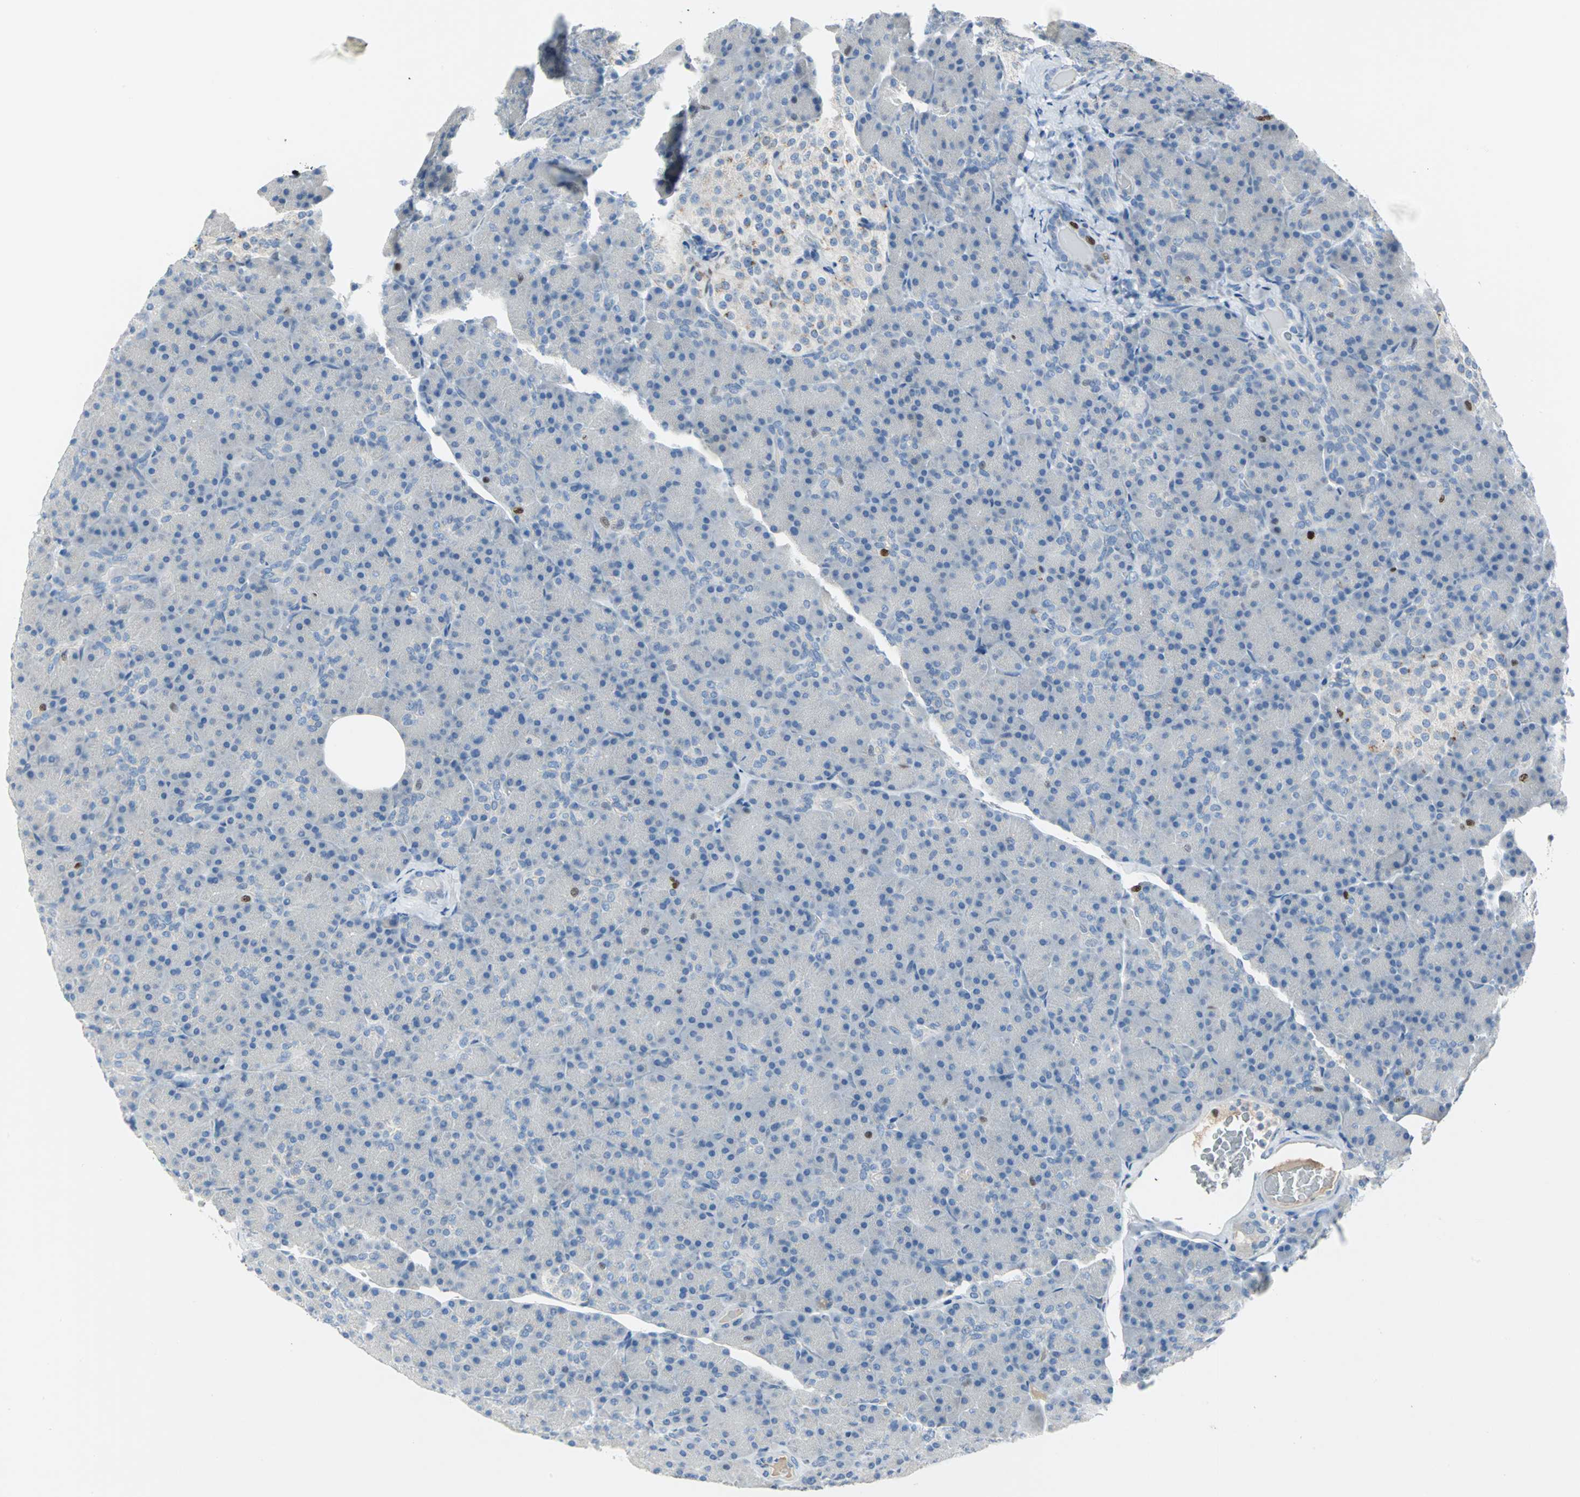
{"staining": {"intensity": "strong", "quantity": "<25%", "location": "nuclear"}, "tissue": "pancreas", "cell_type": "Exocrine glandular cells", "image_type": "normal", "snomed": [{"axis": "morphology", "description": "Normal tissue, NOS"}, {"axis": "topography", "description": "Pancreas"}], "caption": "Brown immunohistochemical staining in benign pancreas demonstrates strong nuclear positivity in about <25% of exocrine glandular cells.", "gene": "MCM4", "patient": {"sex": "female", "age": 43}}